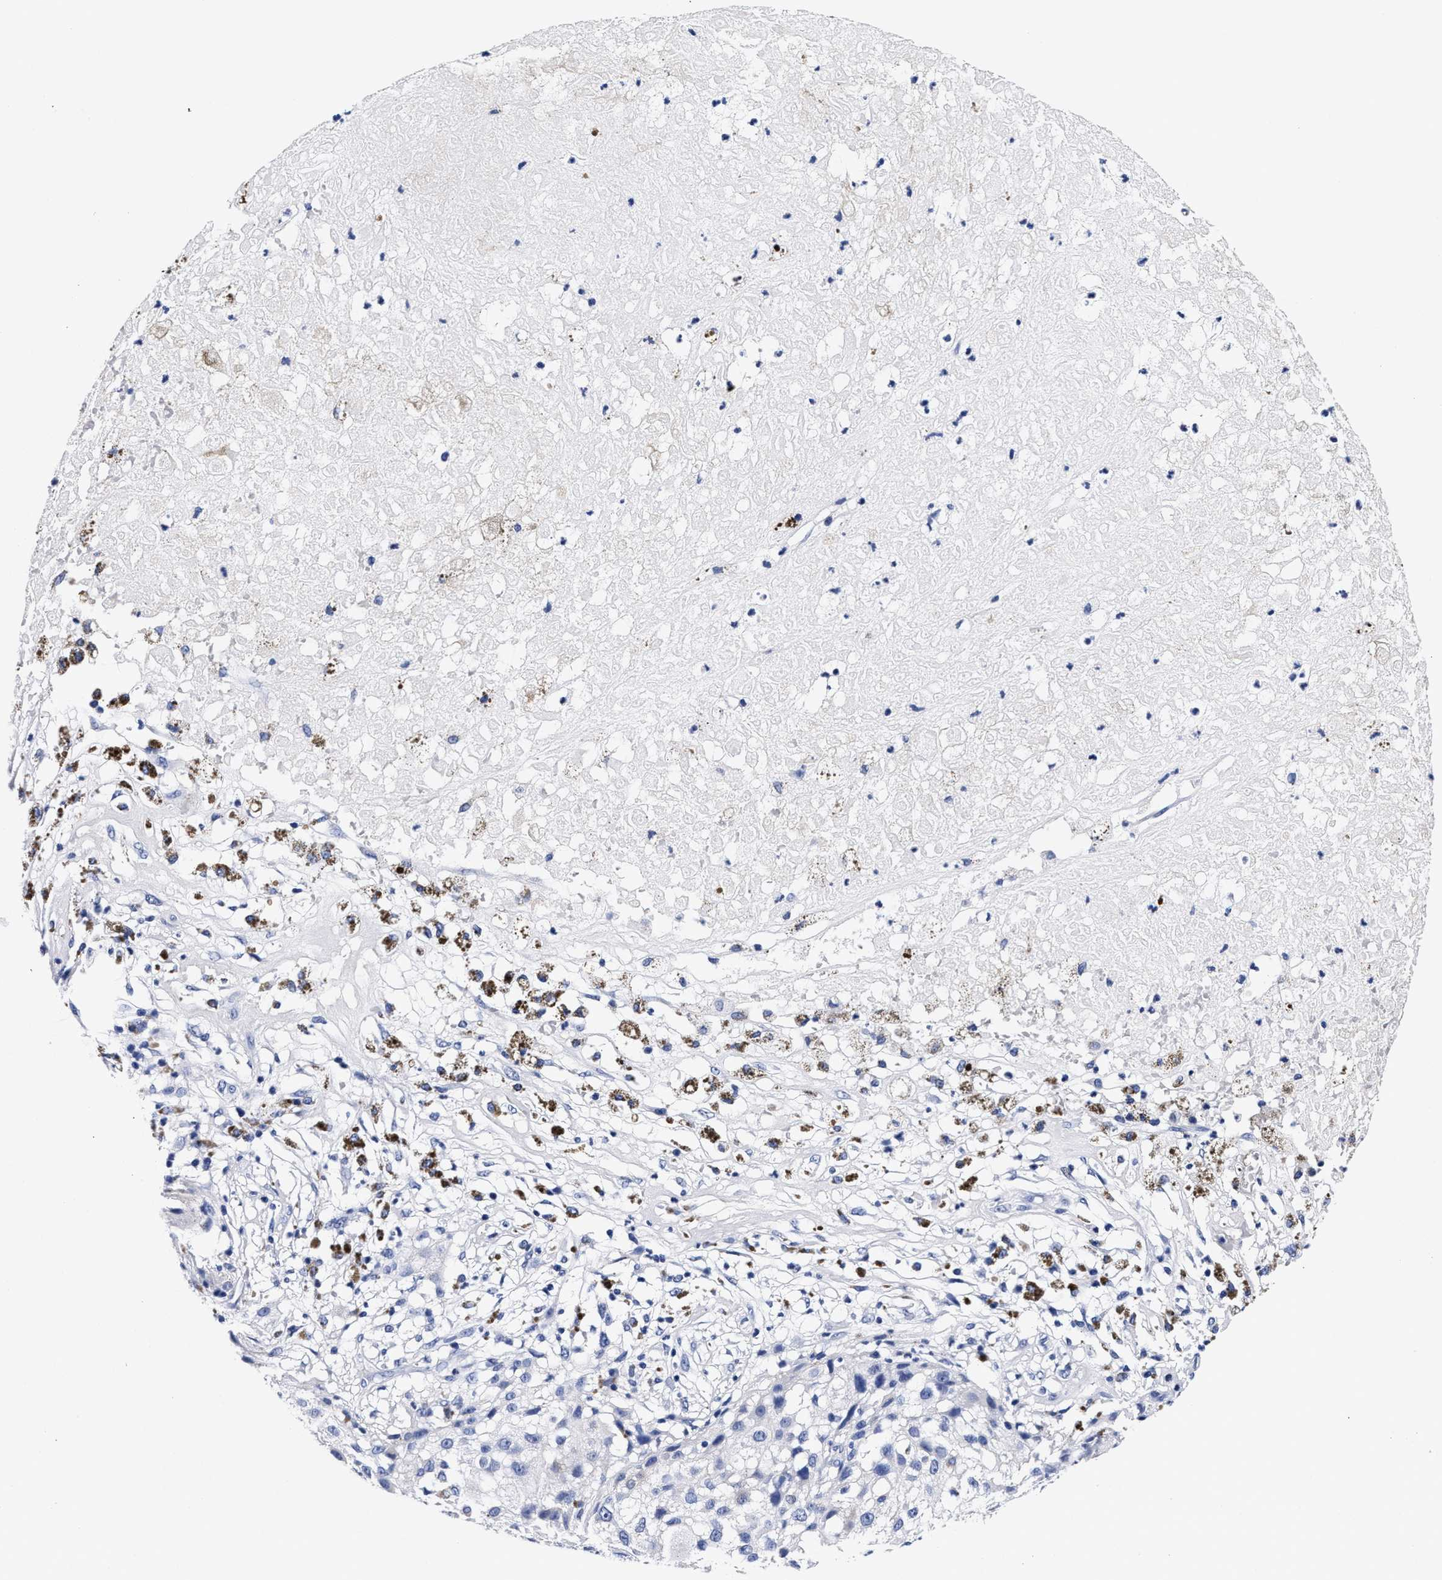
{"staining": {"intensity": "negative", "quantity": "none", "location": "none"}, "tissue": "melanoma", "cell_type": "Tumor cells", "image_type": "cancer", "snomed": [{"axis": "morphology", "description": "Necrosis, NOS"}, {"axis": "morphology", "description": "Malignant melanoma, NOS"}, {"axis": "topography", "description": "Skin"}], "caption": "IHC photomicrograph of neoplastic tissue: human melanoma stained with DAB demonstrates no significant protein expression in tumor cells. (DAB (3,3'-diaminobenzidine) immunohistochemistry (IHC) with hematoxylin counter stain).", "gene": "RAB3B", "patient": {"sex": "female", "age": 87}}